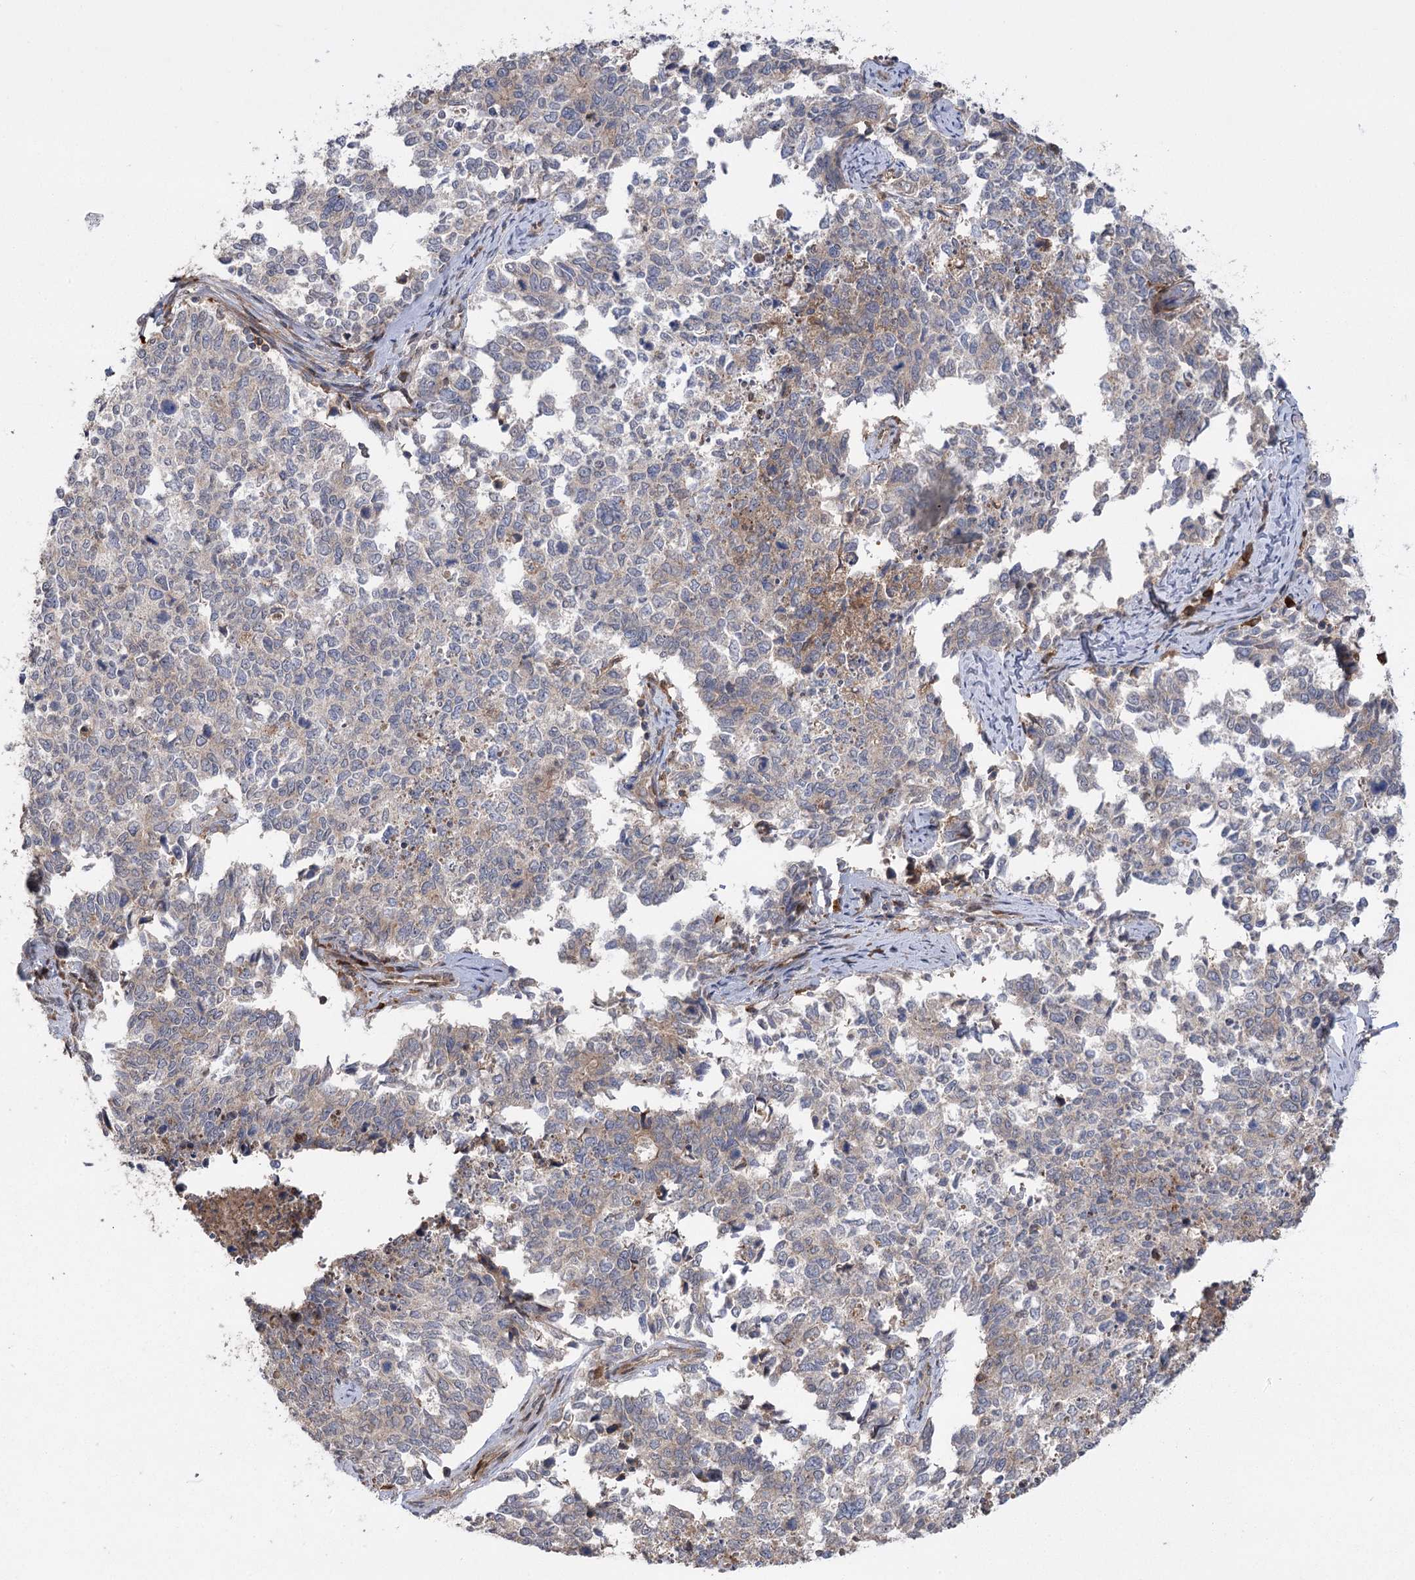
{"staining": {"intensity": "negative", "quantity": "none", "location": "none"}, "tissue": "cervical cancer", "cell_type": "Tumor cells", "image_type": "cancer", "snomed": [{"axis": "morphology", "description": "Squamous cell carcinoma, NOS"}, {"axis": "topography", "description": "Cervix"}], "caption": "A high-resolution histopathology image shows immunohistochemistry staining of cervical squamous cell carcinoma, which demonstrates no significant staining in tumor cells.", "gene": "KCNN2", "patient": {"sex": "female", "age": 63}}